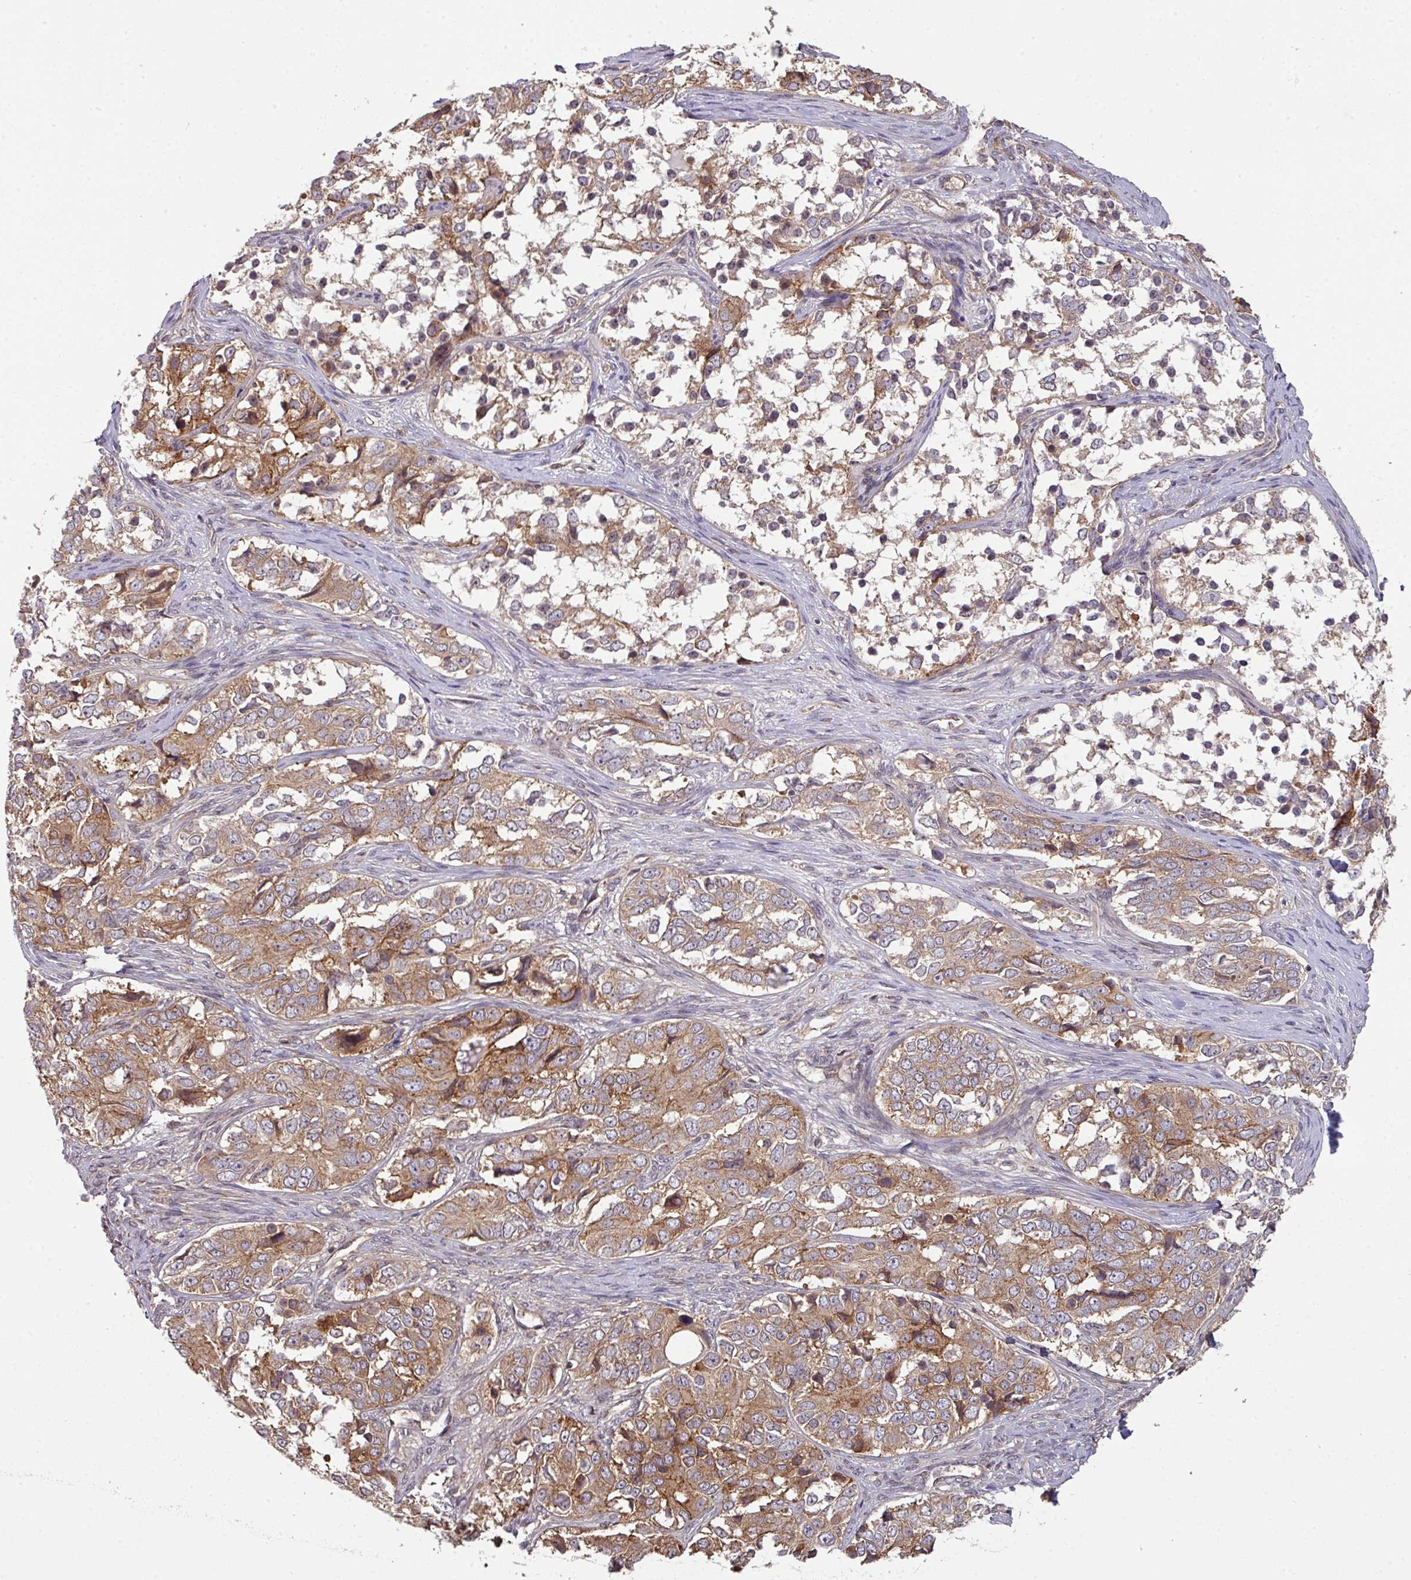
{"staining": {"intensity": "moderate", "quantity": ">75%", "location": "cytoplasmic/membranous"}, "tissue": "ovarian cancer", "cell_type": "Tumor cells", "image_type": "cancer", "snomed": [{"axis": "morphology", "description": "Carcinoma, endometroid"}, {"axis": "topography", "description": "Ovary"}], "caption": "A medium amount of moderate cytoplasmic/membranous staining is seen in about >75% of tumor cells in ovarian cancer (endometroid carcinoma) tissue.", "gene": "CYFIP2", "patient": {"sex": "female", "age": 51}}